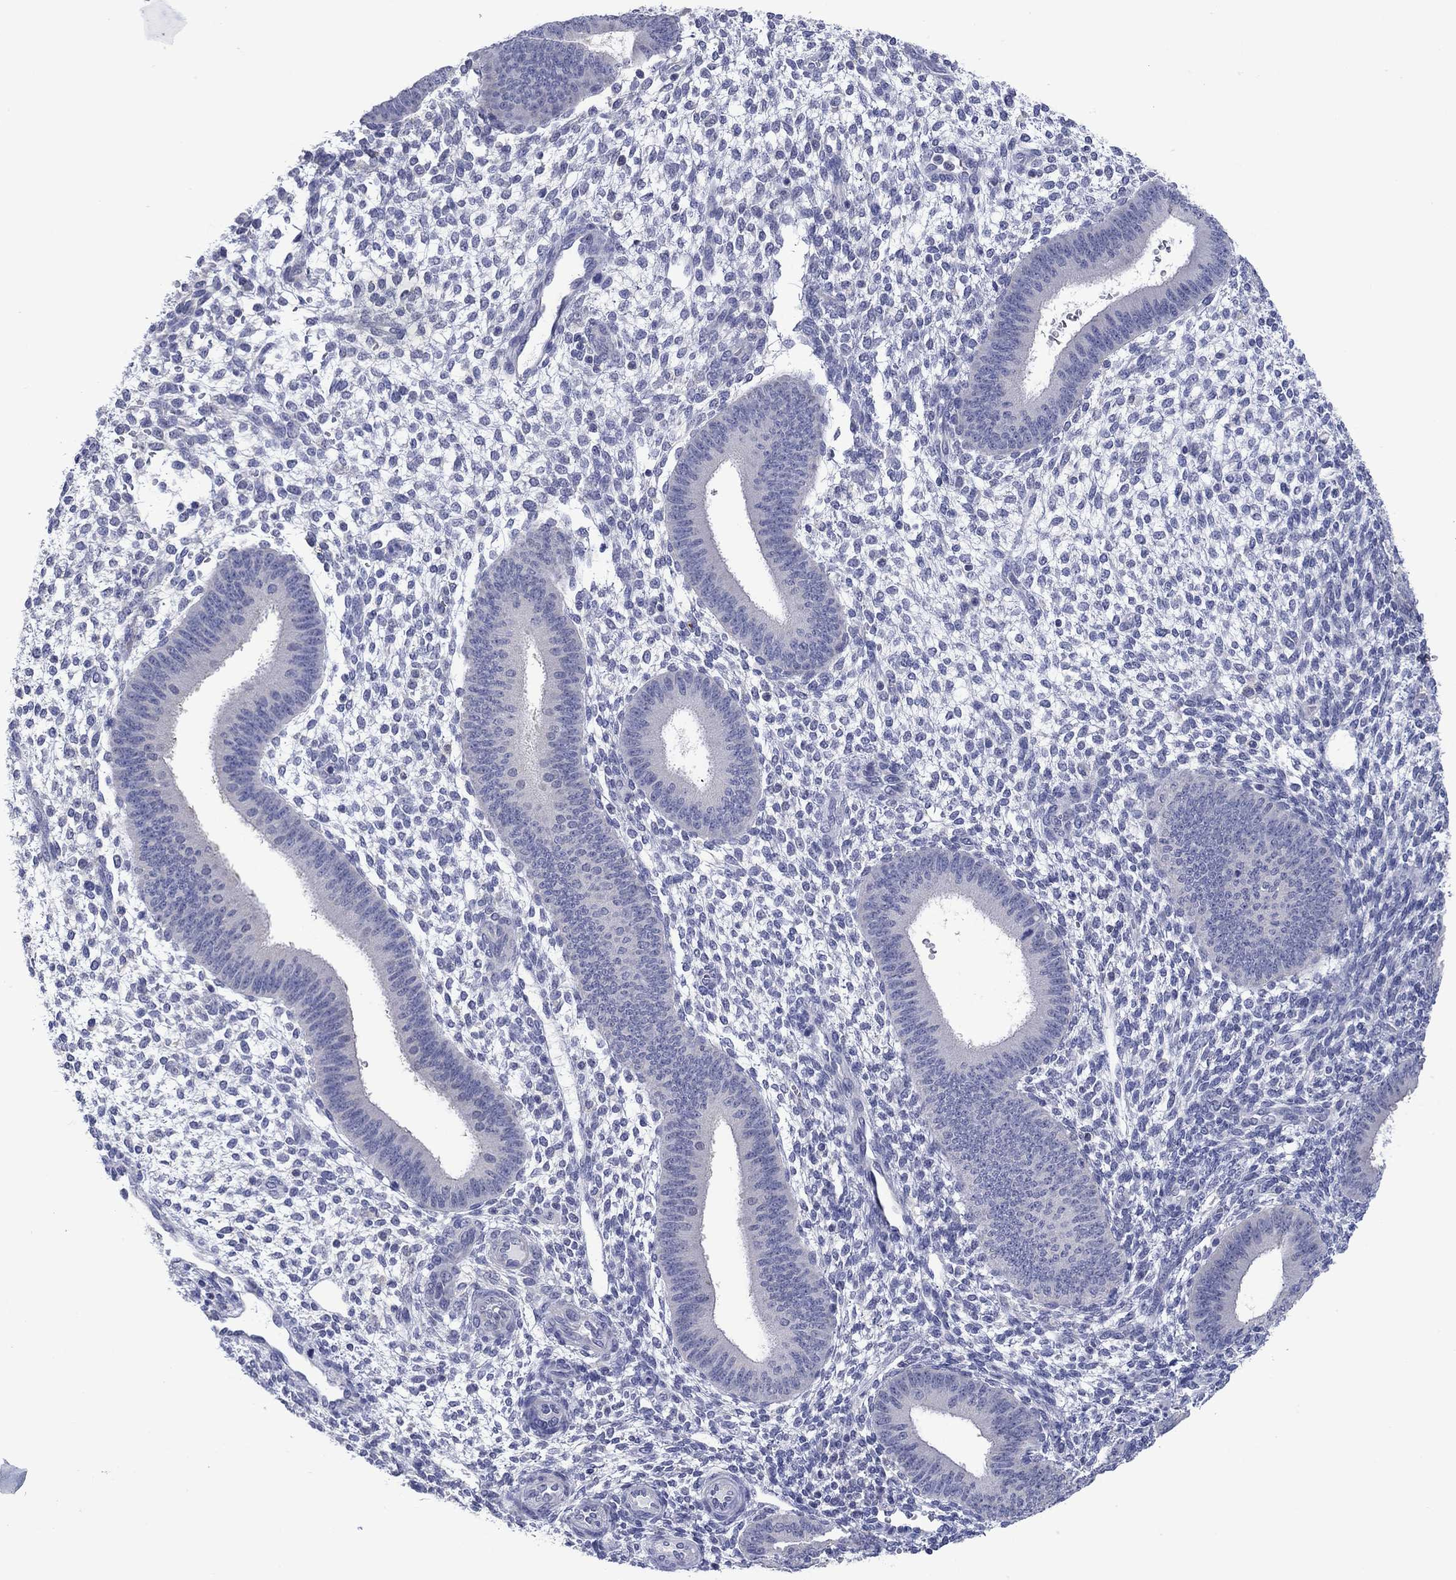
{"staining": {"intensity": "negative", "quantity": "none", "location": "none"}, "tissue": "endometrium", "cell_type": "Cells in endometrial stroma", "image_type": "normal", "snomed": [{"axis": "morphology", "description": "Normal tissue, NOS"}, {"axis": "topography", "description": "Endometrium"}], "caption": "Immunohistochemical staining of normal human endometrium demonstrates no significant positivity in cells in endometrial stroma. (DAB (3,3'-diaminobenzidine) IHC visualized using brightfield microscopy, high magnification).", "gene": "FER1L6", "patient": {"sex": "female", "age": 39}}